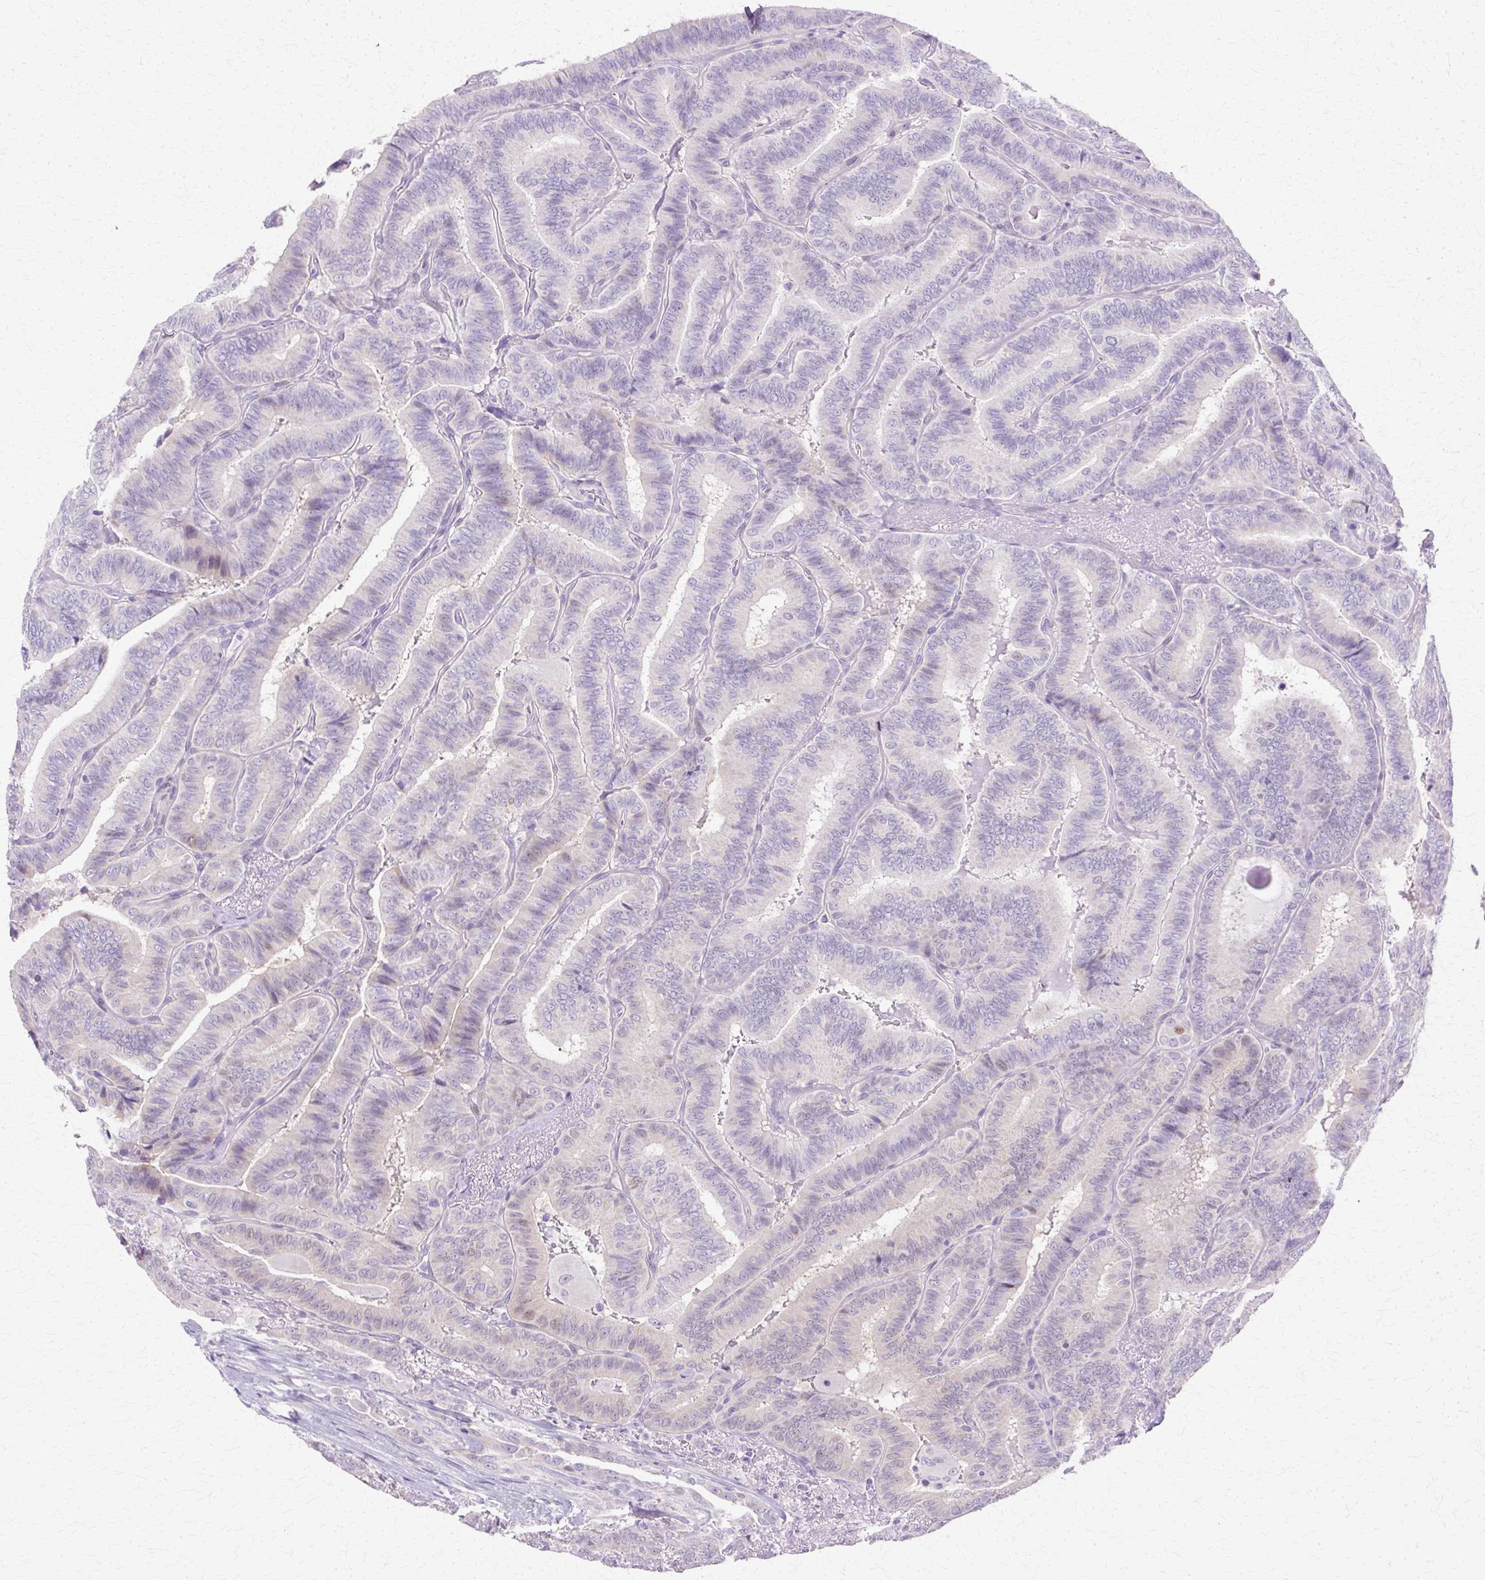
{"staining": {"intensity": "negative", "quantity": "none", "location": "none"}, "tissue": "thyroid cancer", "cell_type": "Tumor cells", "image_type": "cancer", "snomed": [{"axis": "morphology", "description": "Papillary adenocarcinoma, NOS"}, {"axis": "topography", "description": "Thyroid gland"}], "caption": "DAB (3,3'-diaminobenzidine) immunohistochemical staining of human thyroid papillary adenocarcinoma reveals no significant expression in tumor cells.", "gene": "HSPA8", "patient": {"sex": "male", "age": 61}}